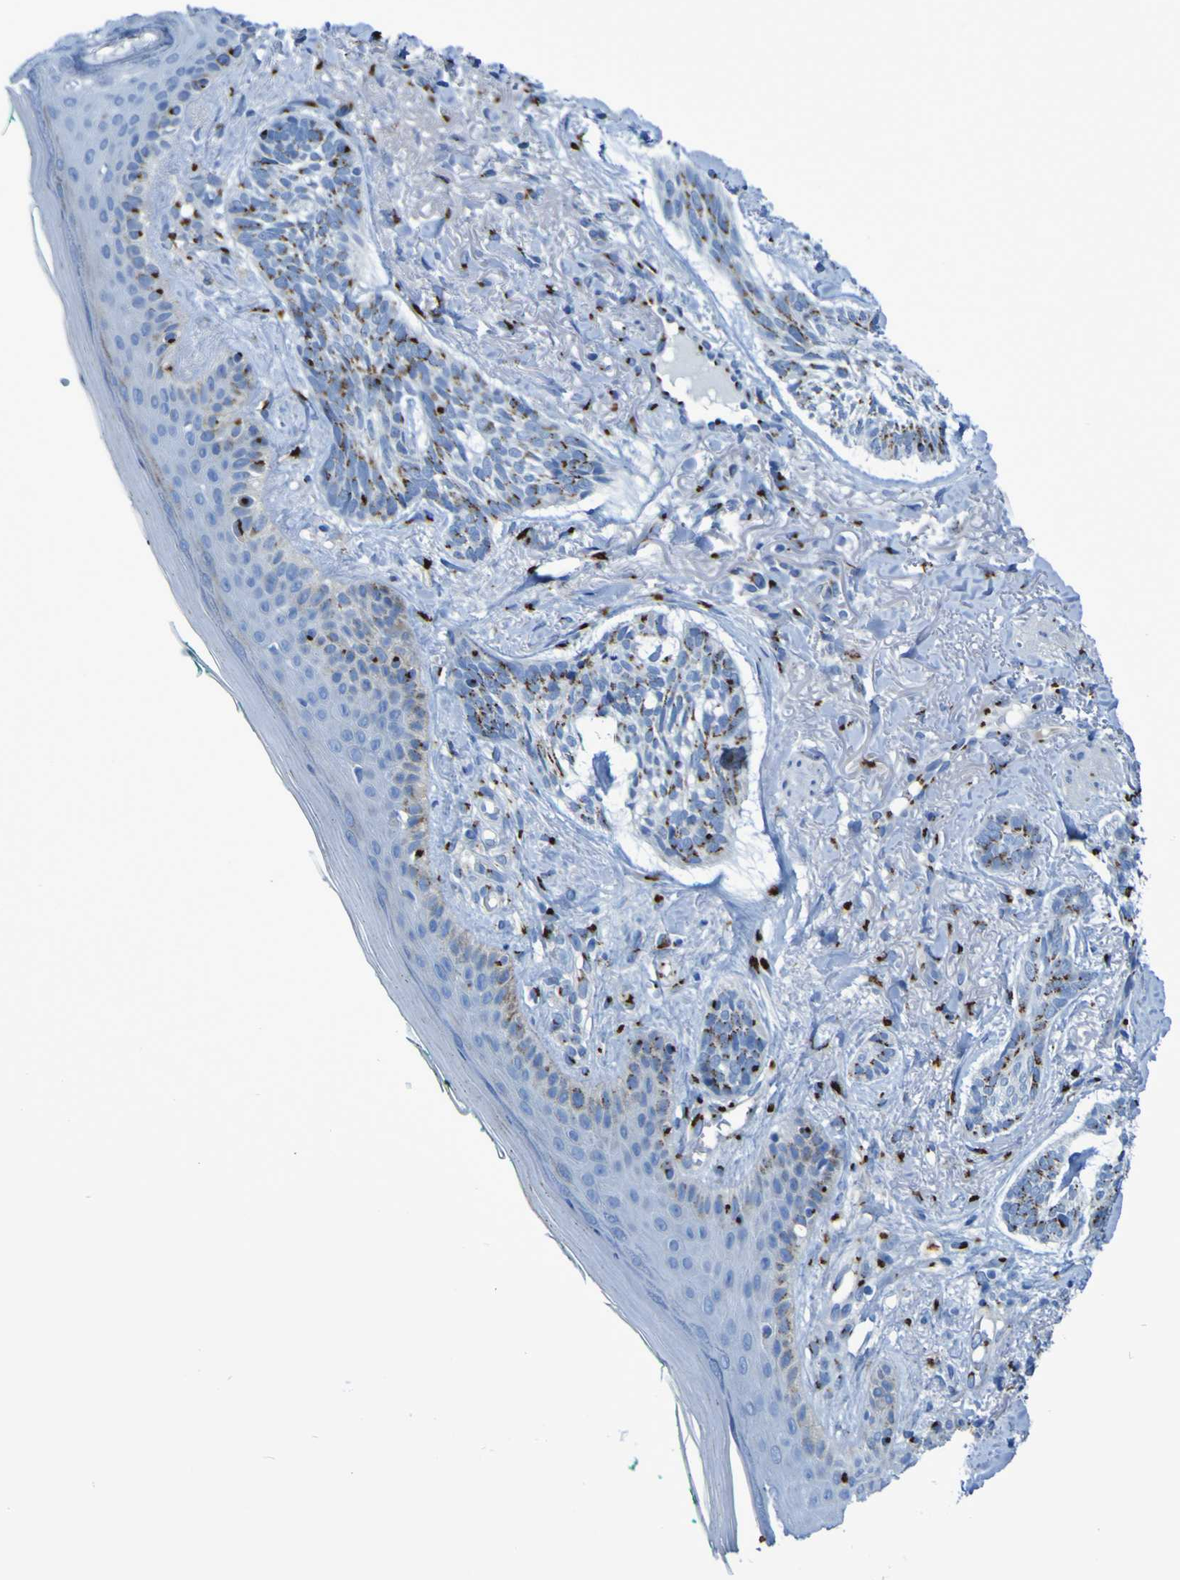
{"staining": {"intensity": "moderate", "quantity": ">75%", "location": "cytoplasmic/membranous"}, "tissue": "skin cancer", "cell_type": "Tumor cells", "image_type": "cancer", "snomed": [{"axis": "morphology", "description": "Basal cell carcinoma"}, {"axis": "topography", "description": "Skin"}], "caption": "Protein expression by immunohistochemistry (IHC) shows moderate cytoplasmic/membranous expression in about >75% of tumor cells in basal cell carcinoma (skin).", "gene": "GOLM1", "patient": {"sex": "male", "age": 43}}